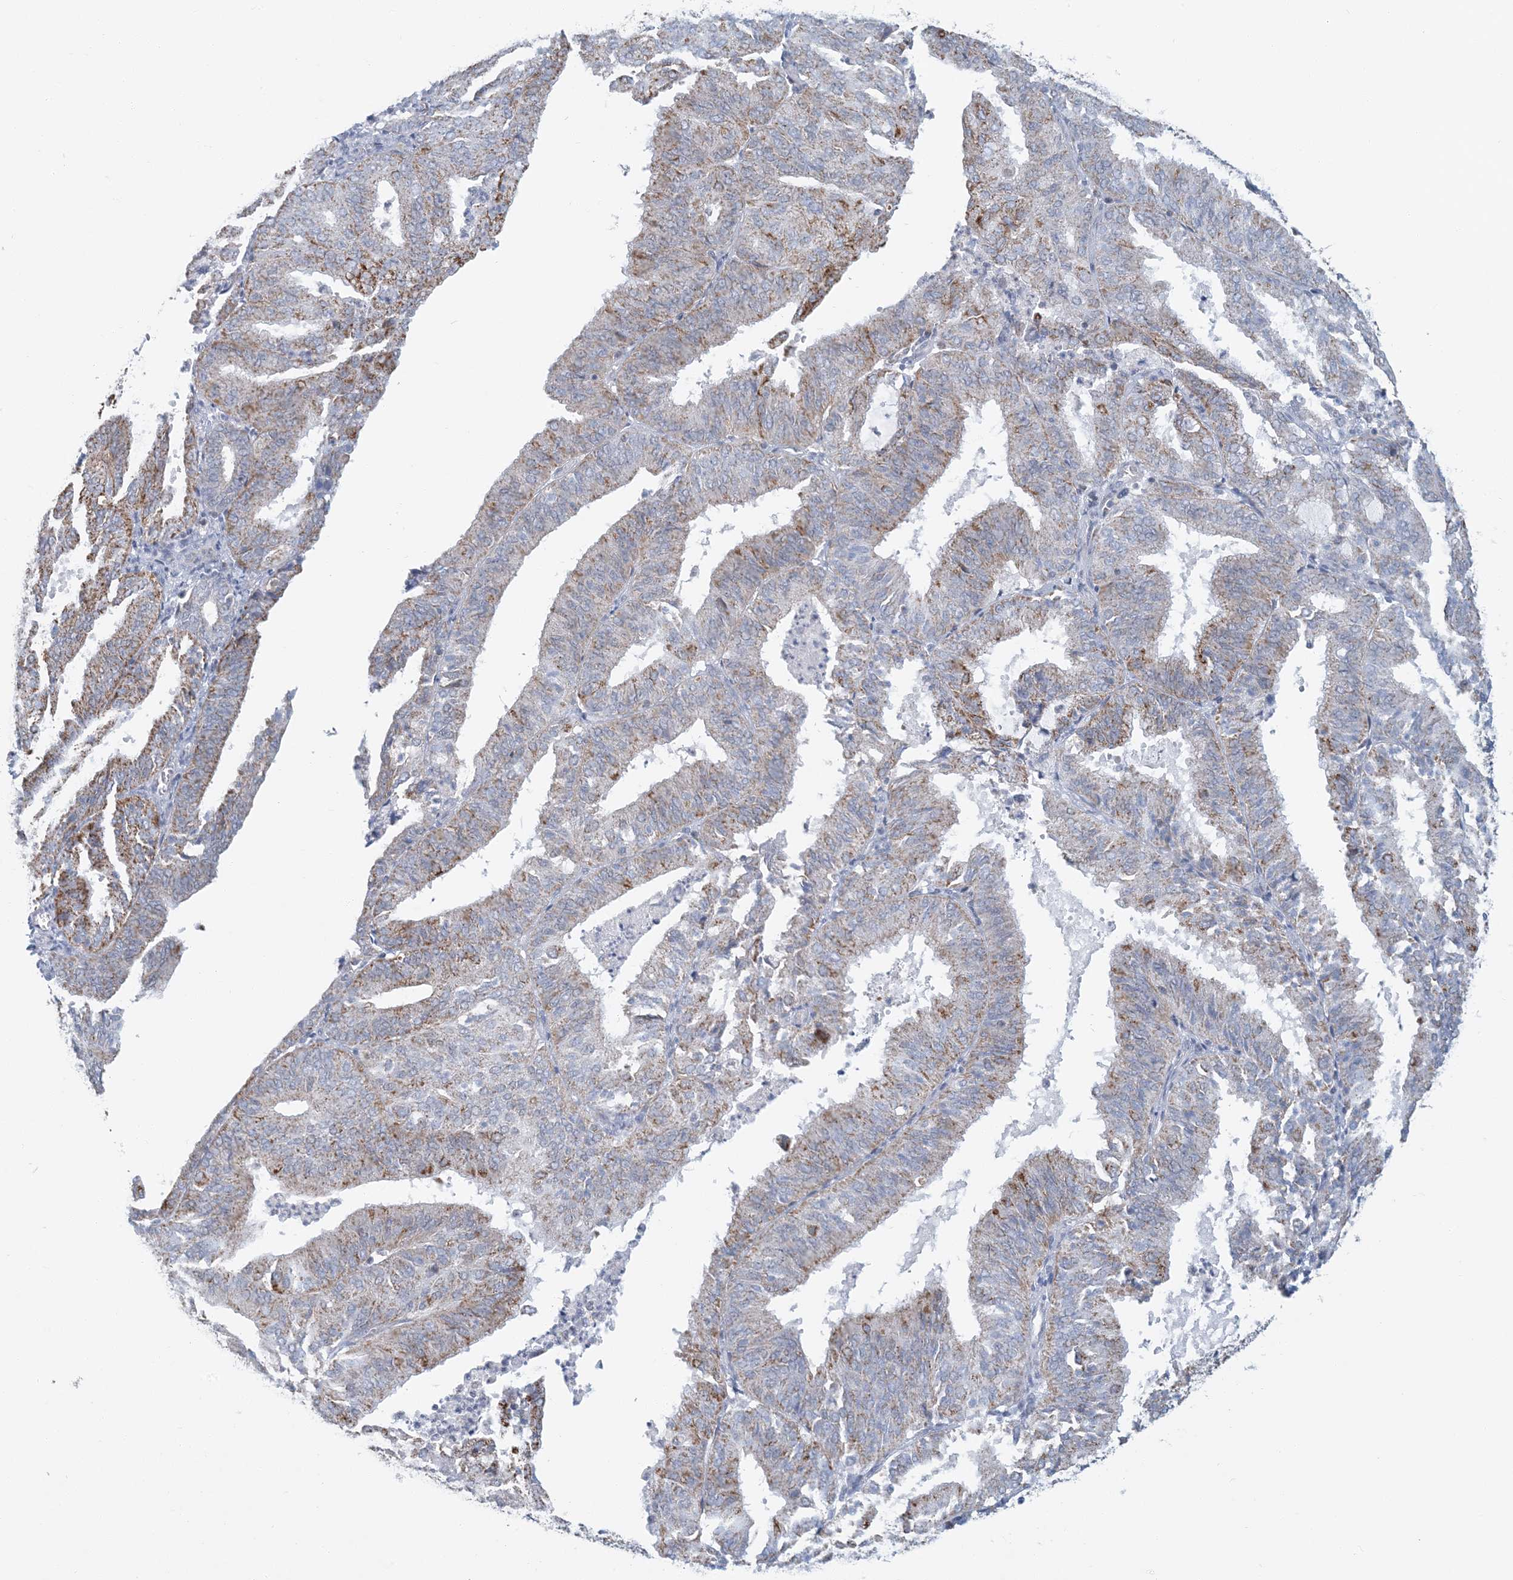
{"staining": {"intensity": "moderate", "quantity": "25%-75%", "location": "cytoplasmic/membranous"}, "tissue": "endometrial cancer", "cell_type": "Tumor cells", "image_type": "cancer", "snomed": [{"axis": "morphology", "description": "Adenocarcinoma, NOS"}, {"axis": "topography", "description": "Uterus"}], "caption": "IHC histopathology image of human endometrial cancer stained for a protein (brown), which exhibits medium levels of moderate cytoplasmic/membranous staining in about 25%-75% of tumor cells.", "gene": "BDH1", "patient": {"sex": "female", "age": 60}}